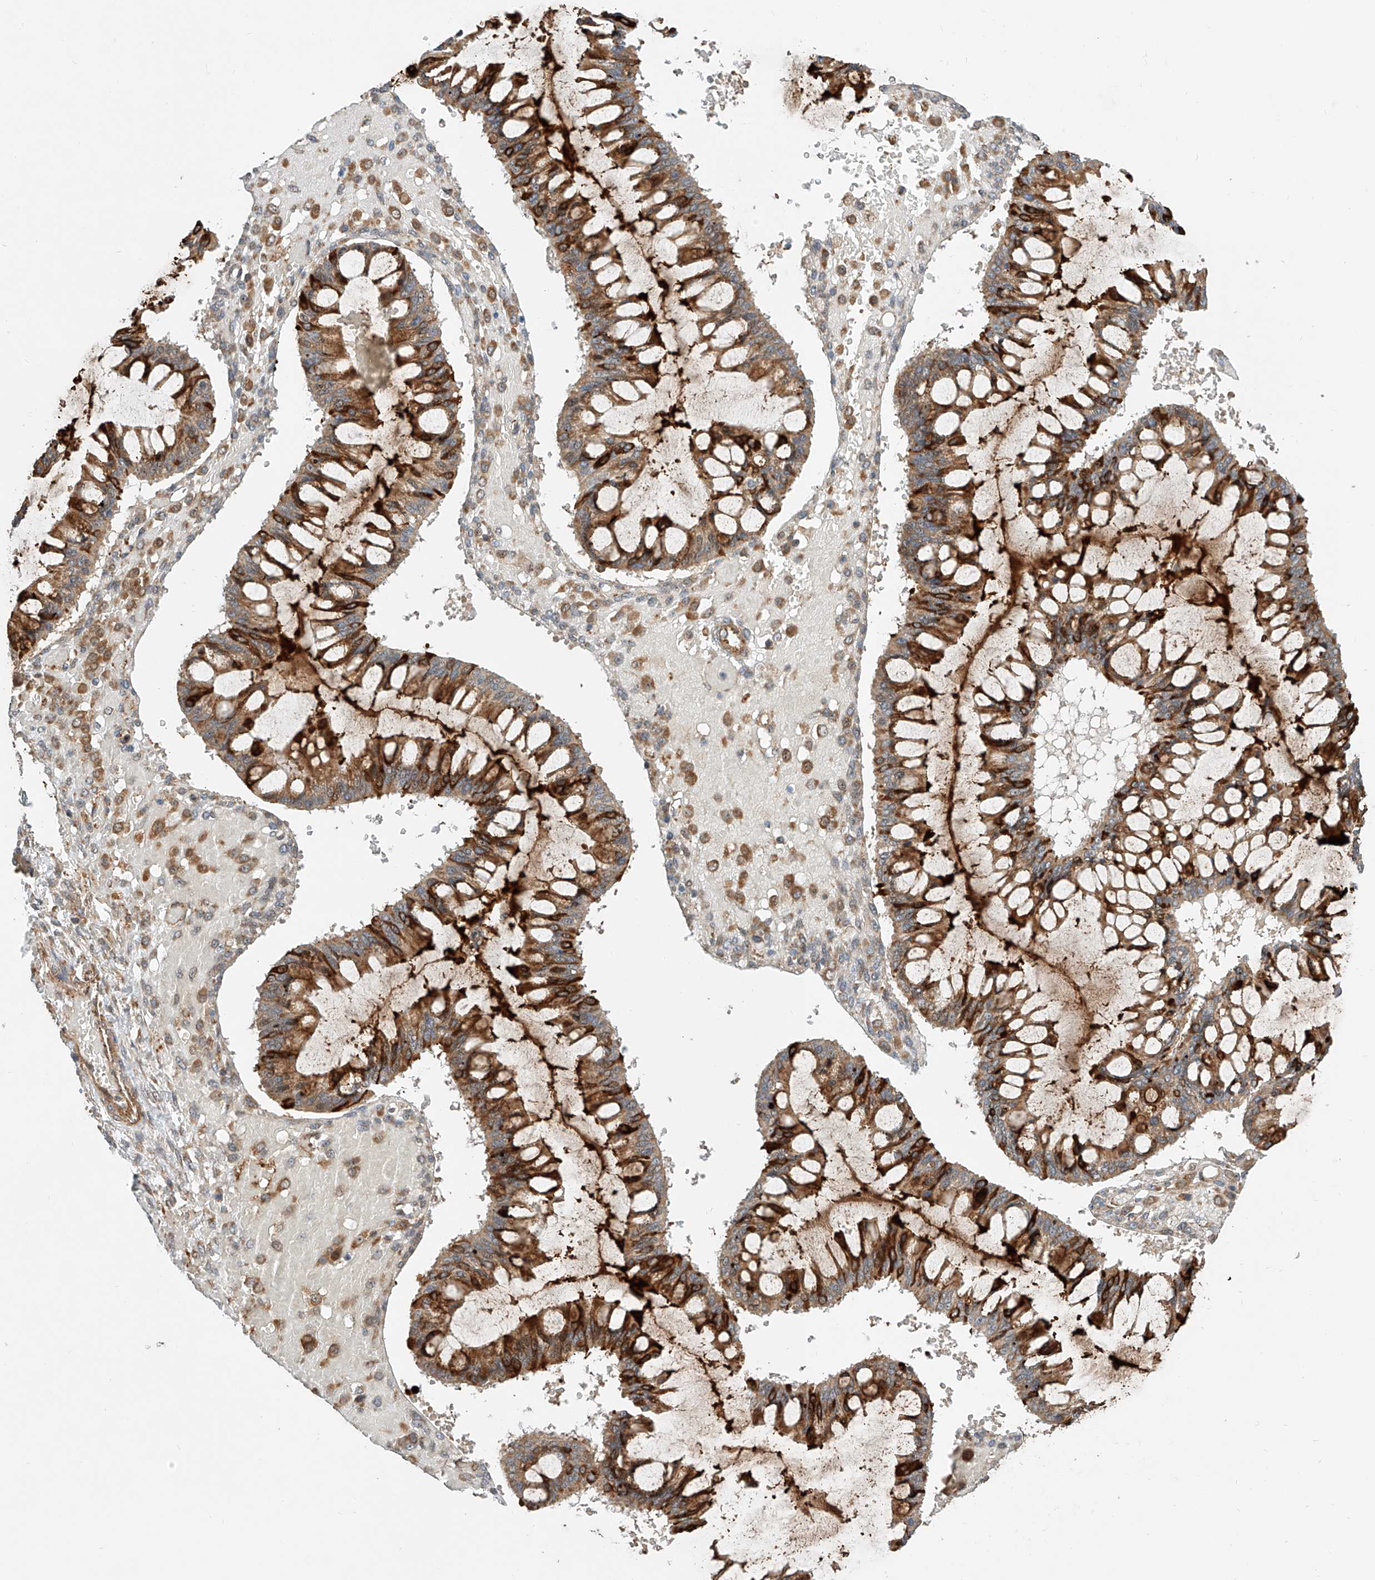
{"staining": {"intensity": "strong", "quantity": ">75%", "location": "cytoplasmic/membranous"}, "tissue": "ovarian cancer", "cell_type": "Tumor cells", "image_type": "cancer", "snomed": [{"axis": "morphology", "description": "Cystadenocarcinoma, mucinous, NOS"}, {"axis": "topography", "description": "Ovary"}], "caption": "Immunohistochemical staining of human ovarian cancer exhibits strong cytoplasmic/membranous protein expression in about >75% of tumor cells.", "gene": "CPAMD8", "patient": {"sex": "female", "age": 73}}